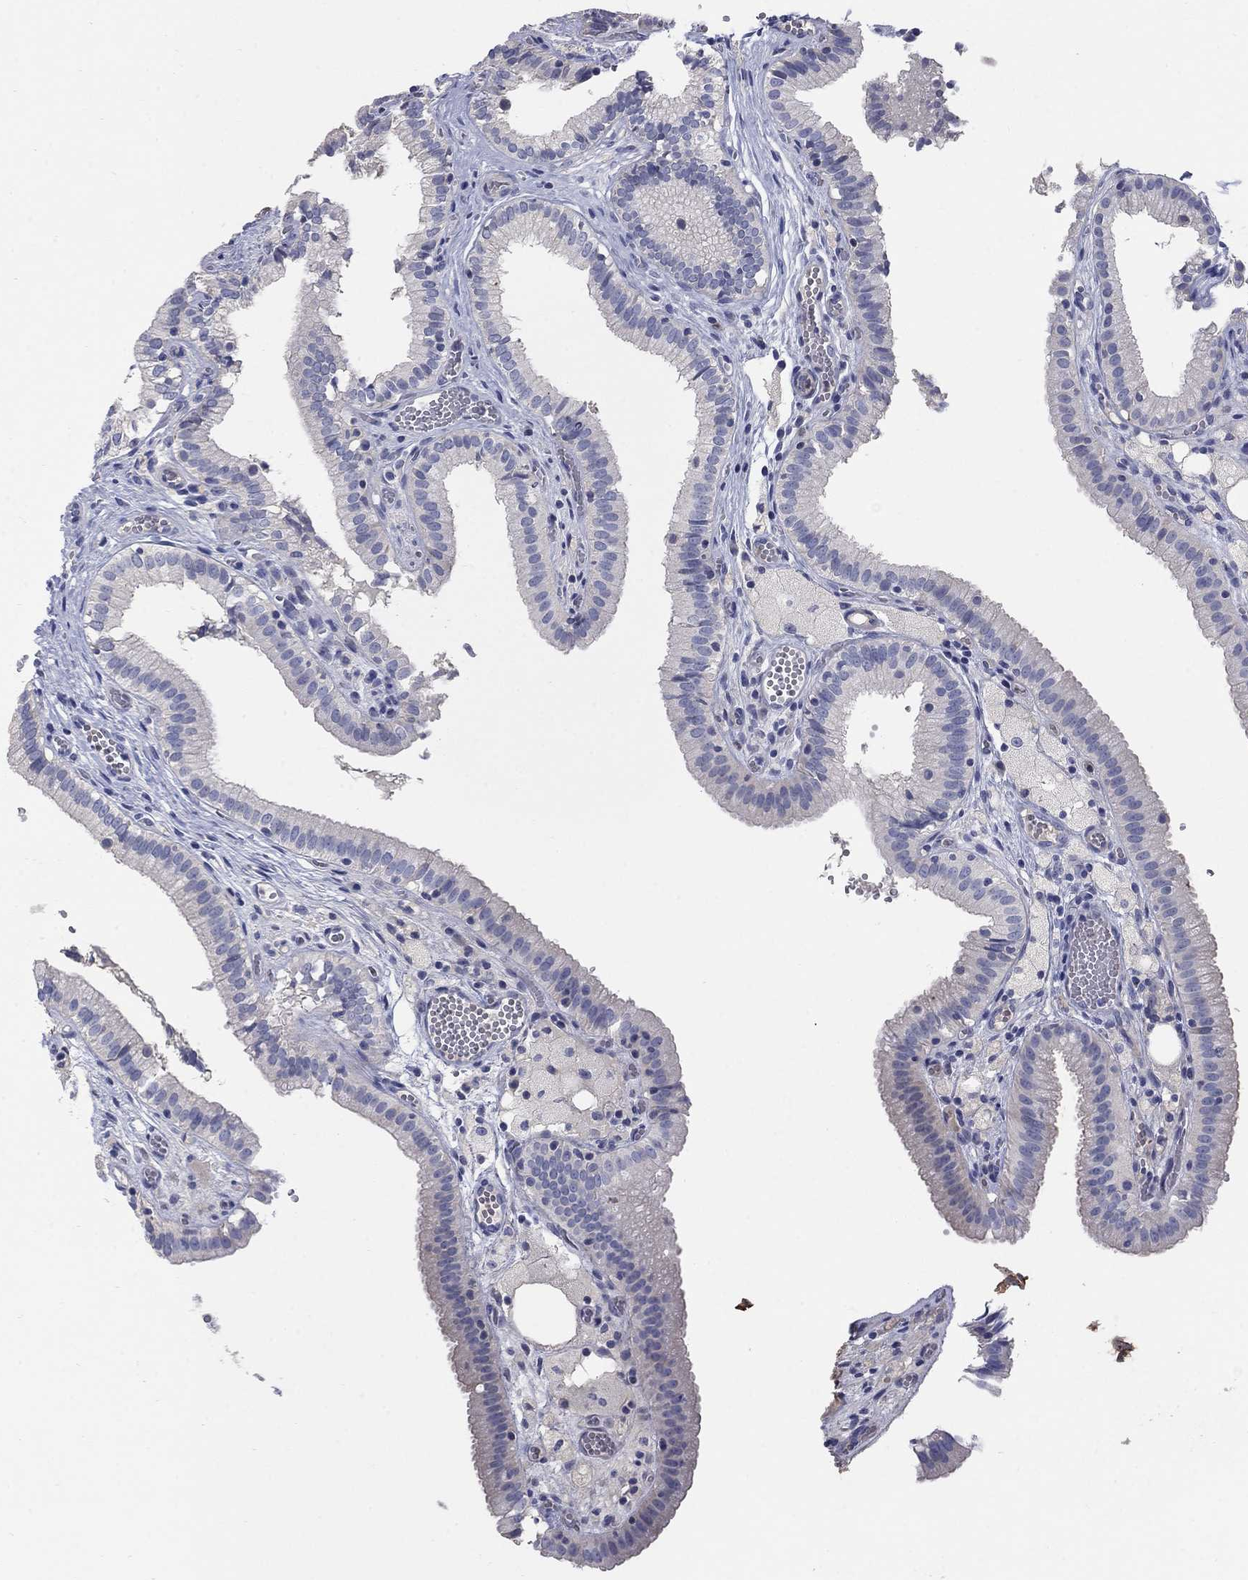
{"staining": {"intensity": "negative", "quantity": "none", "location": "none"}, "tissue": "gallbladder", "cell_type": "Glandular cells", "image_type": "normal", "snomed": [{"axis": "morphology", "description": "Normal tissue, NOS"}, {"axis": "topography", "description": "Gallbladder"}], "caption": "The micrograph demonstrates no significant staining in glandular cells of gallbladder. (Immunohistochemistry (ihc), brightfield microscopy, high magnification).", "gene": "TMEM249", "patient": {"sex": "female", "age": 24}}